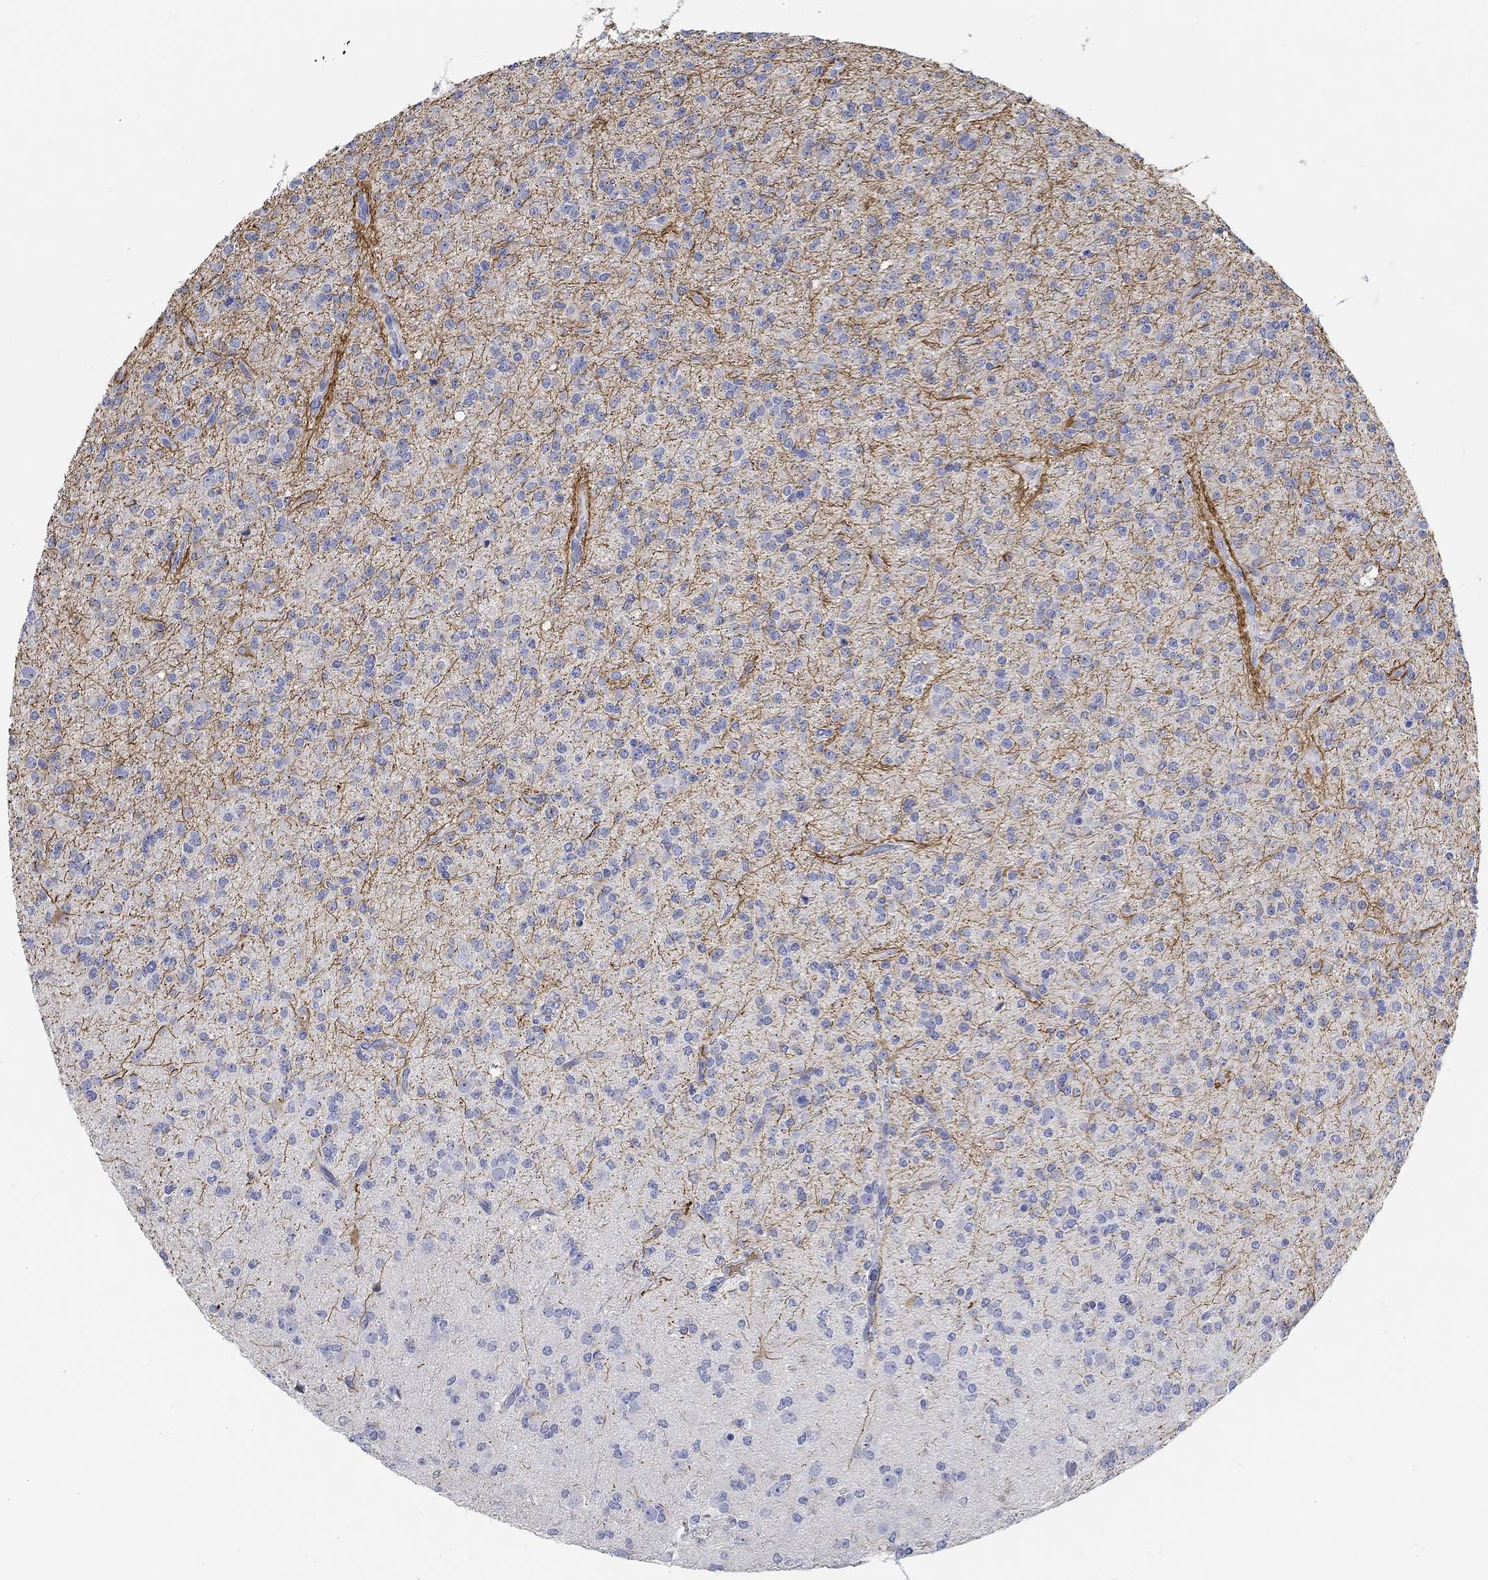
{"staining": {"intensity": "negative", "quantity": "none", "location": "none"}, "tissue": "glioma", "cell_type": "Tumor cells", "image_type": "cancer", "snomed": [{"axis": "morphology", "description": "Glioma, malignant, Low grade"}, {"axis": "topography", "description": "Brain"}], "caption": "Micrograph shows no significant protein staining in tumor cells of glioma.", "gene": "SNTG2", "patient": {"sex": "male", "age": 27}}